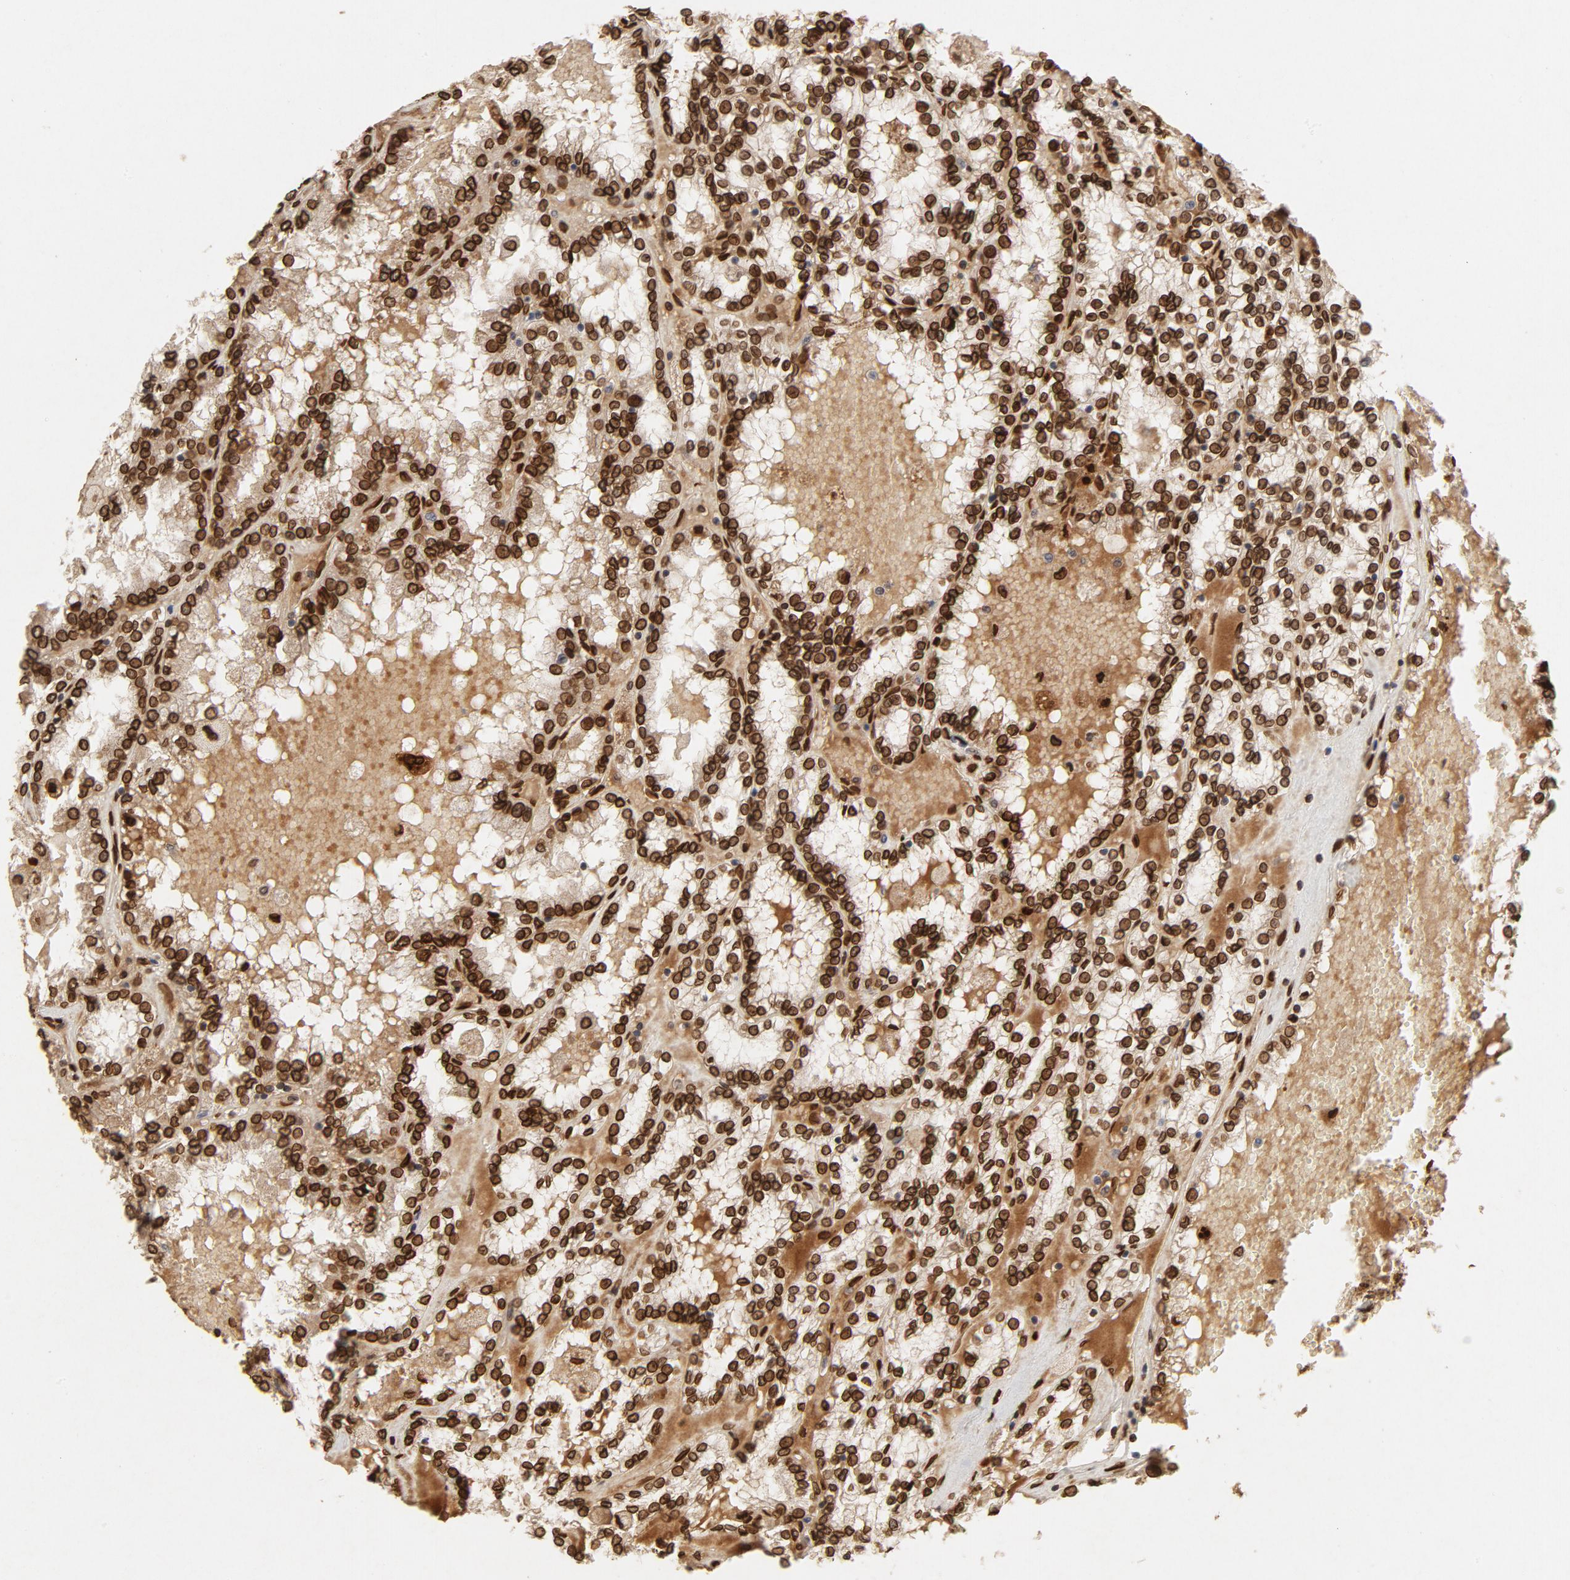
{"staining": {"intensity": "strong", "quantity": ">75%", "location": "cytoplasmic/membranous,nuclear"}, "tissue": "renal cancer", "cell_type": "Tumor cells", "image_type": "cancer", "snomed": [{"axis": "morphology", "description": "Adenocarcinoma, NOS"}, {"axis": "topography", "description": "Kidney"}], "caption": "A brown stain highlights strong cytoplasmic/membranous and nuclear expression of a protein in renal cancer tumor cells.", "gene": "LMNA", "patient": {"sex": "female", "age": 56}}